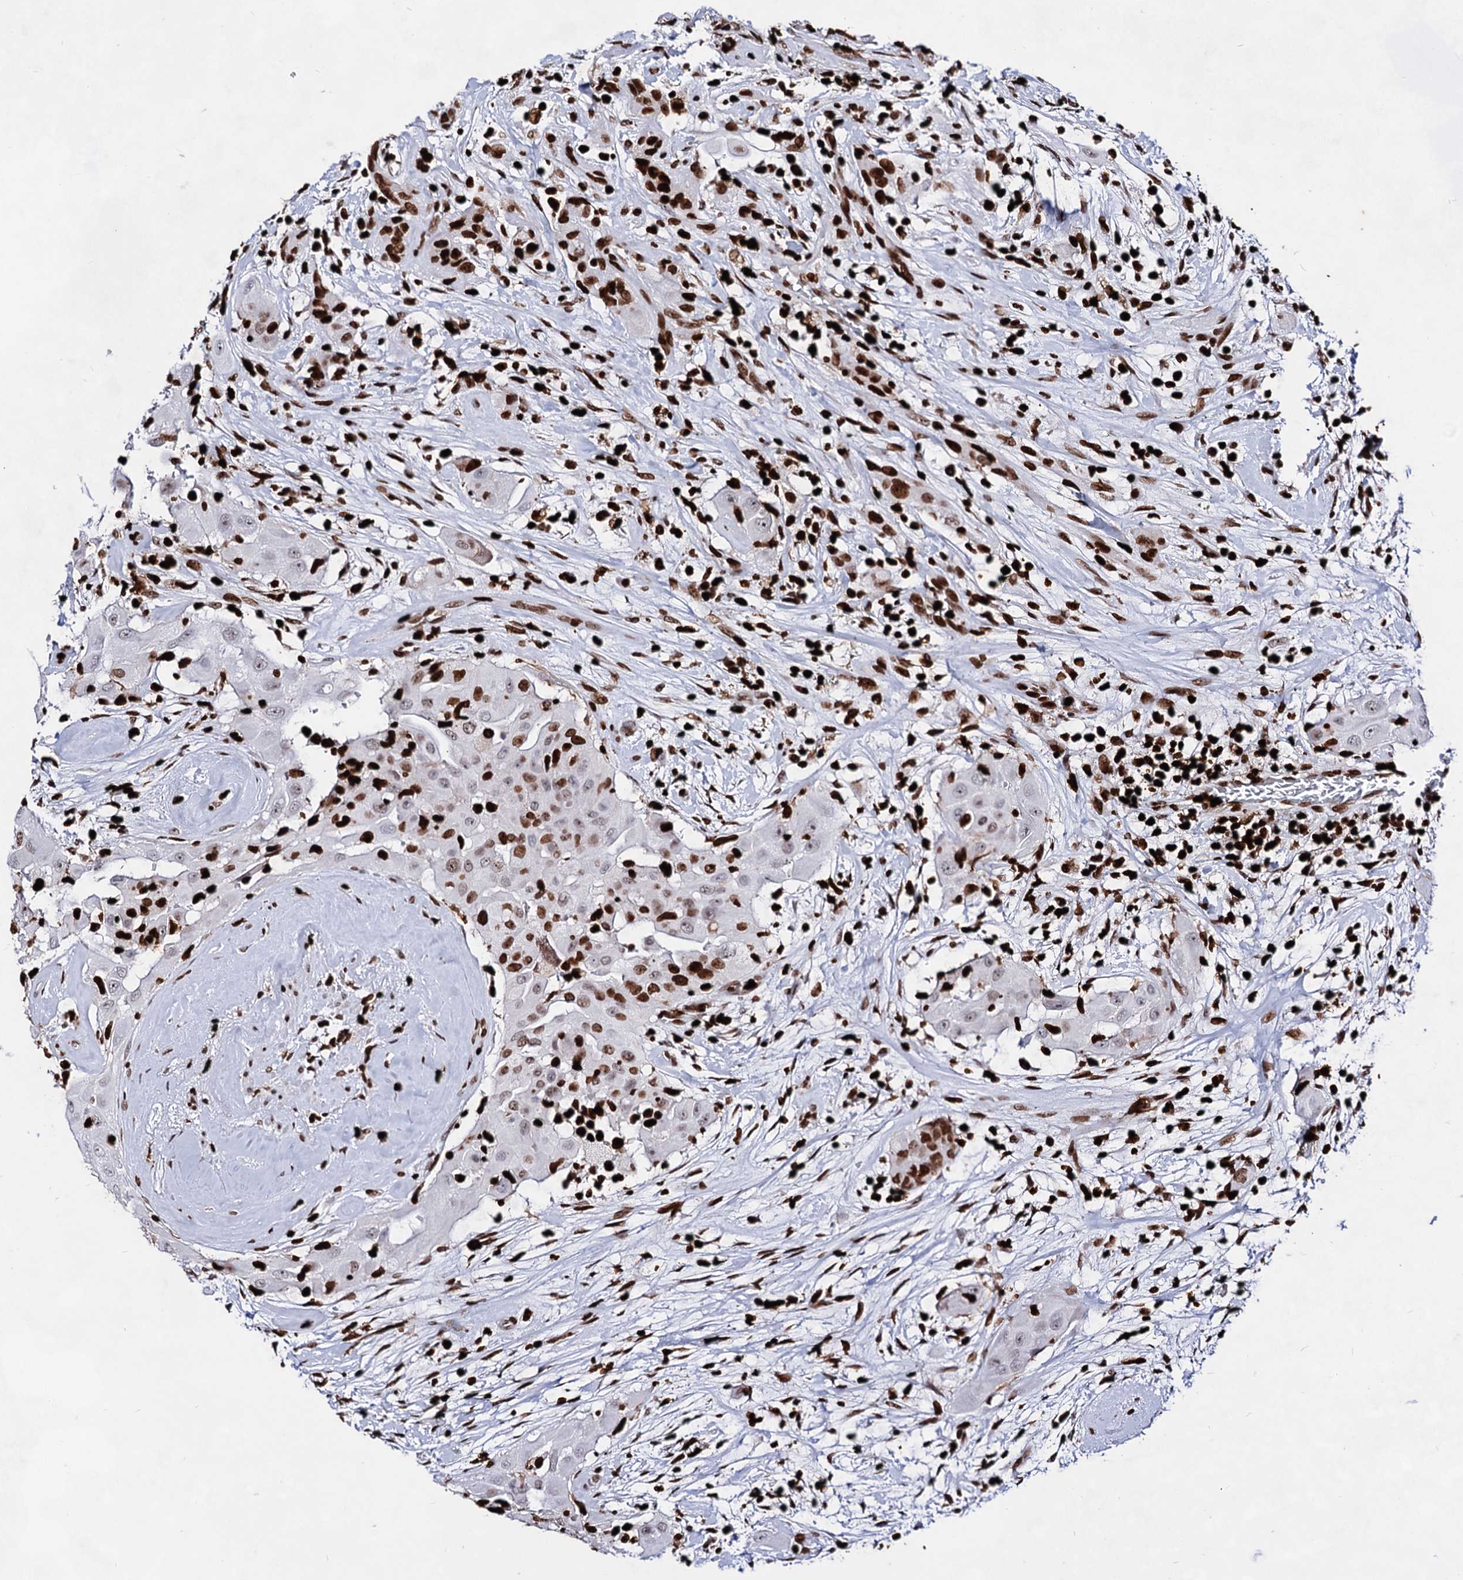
{"staining": {"intensity": "strong", "quantity": "25%-75%", "location": "nuclear"}, "tissue": "thyroid cancer", "cell_type": "Tumor cells", "image_type": "cancer", "snomed": [{"axis": "morphology", "description": "Papillary adenocarcinoma, NOS"}, {"axis": "topography", "description": "Thyroid gland"}], "caption": "This histopathology image displays immunohistochemistry (IHC) staining of thyroid cancer (papillary adenocarcinoma), with high strong nuclear positivity in approximately 25%-75% of tumor cells.", "gene": "HMGB2", "patient": {"sex": "female", "age": 59}}